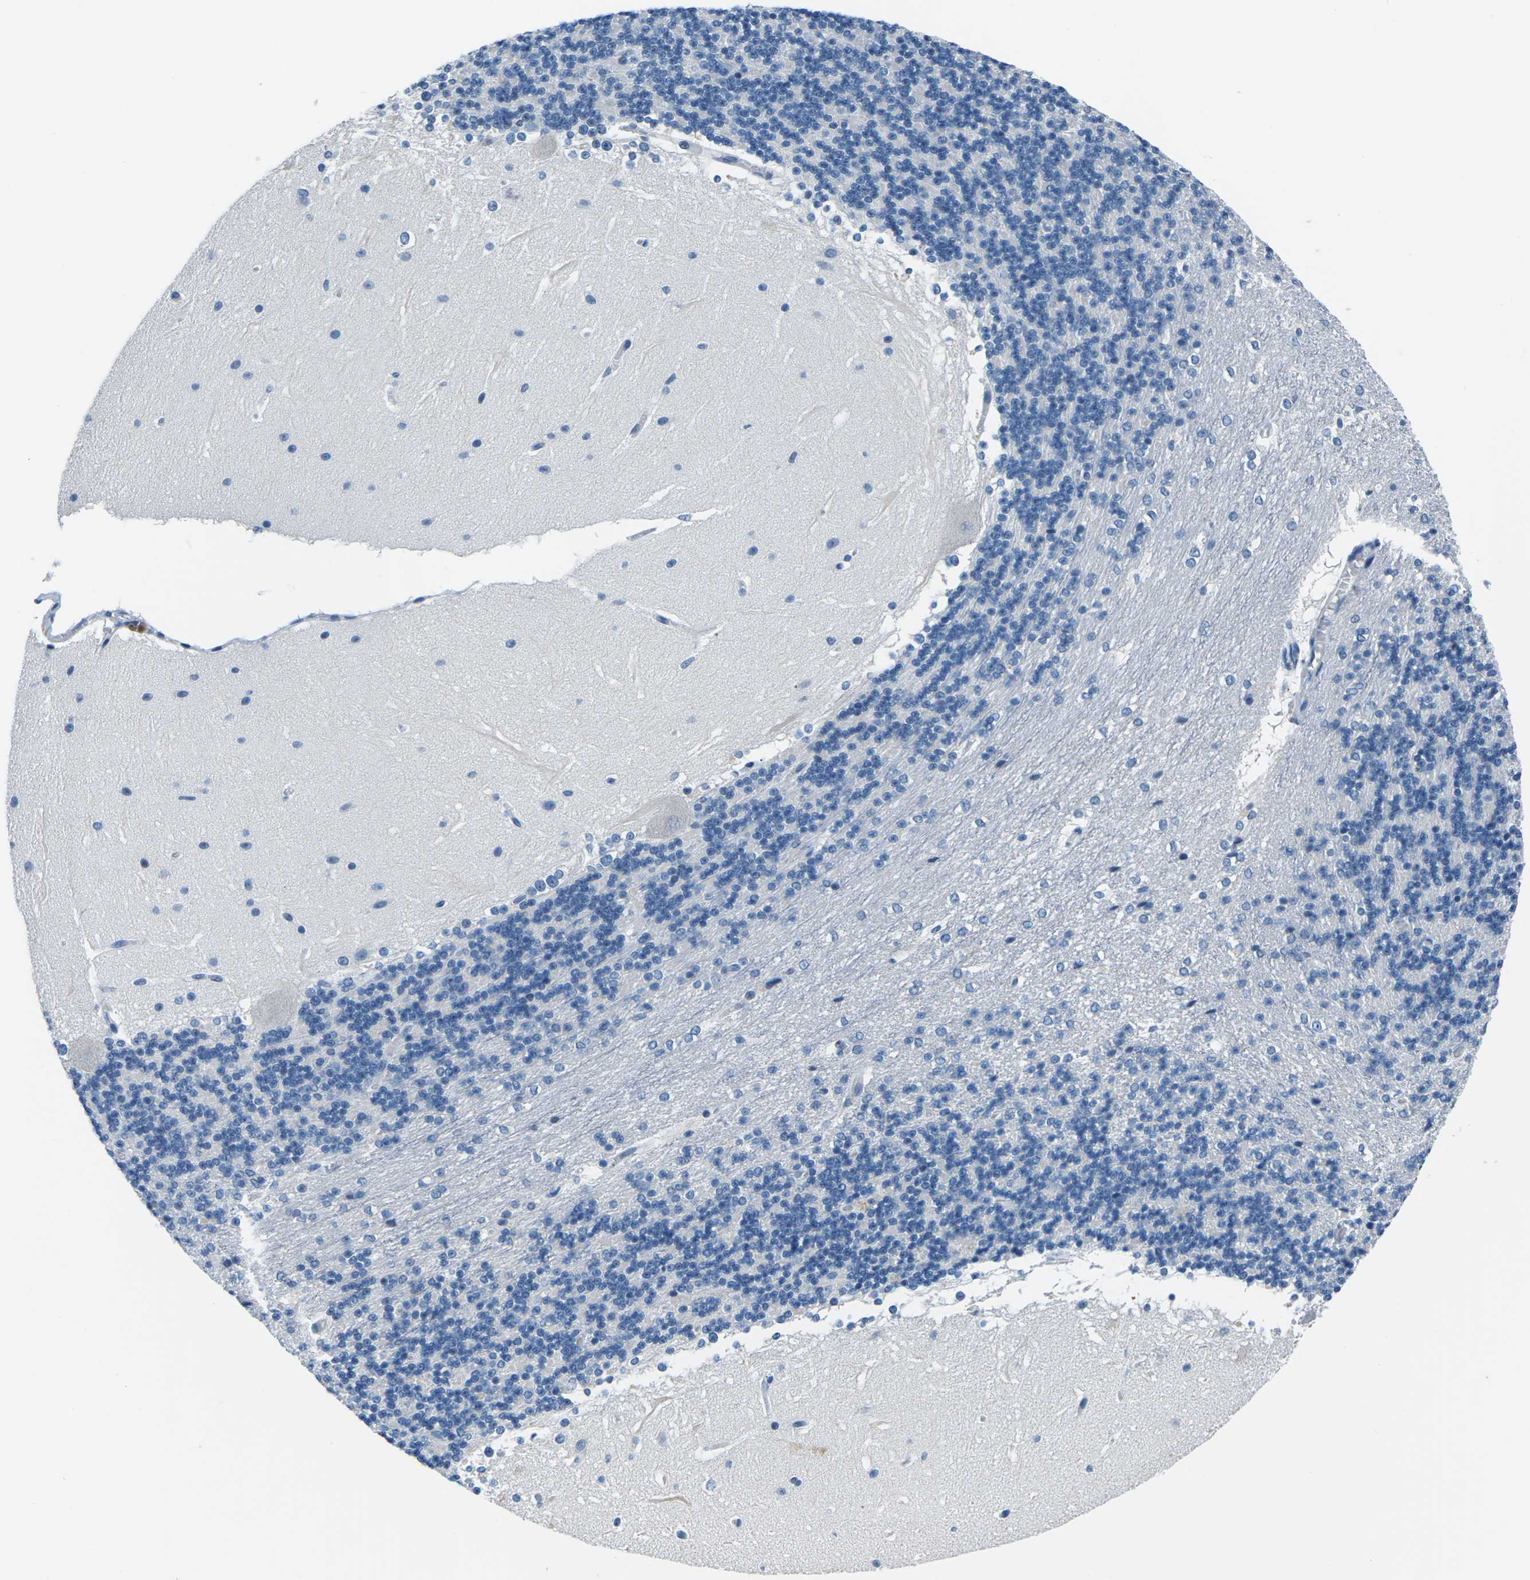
{"staining": {"intensity": "negative", "quantity": "none", "location": "none"}, "tissue": "cerebellum", "cell_type": "Cells in granular layer", "image_type": "normal", "snomed": [{"axis": "morphology", "description": "Normal tissue, NOS"}, {"axis": "topography", "description": "Cerebellum"}], "caption": "Human cerebellum stained for a protein using immunohistochemistry shows no positivity in cells in granular layer.", "gene": "UMOD", "patient": {"sex": "female", "age": 19}}